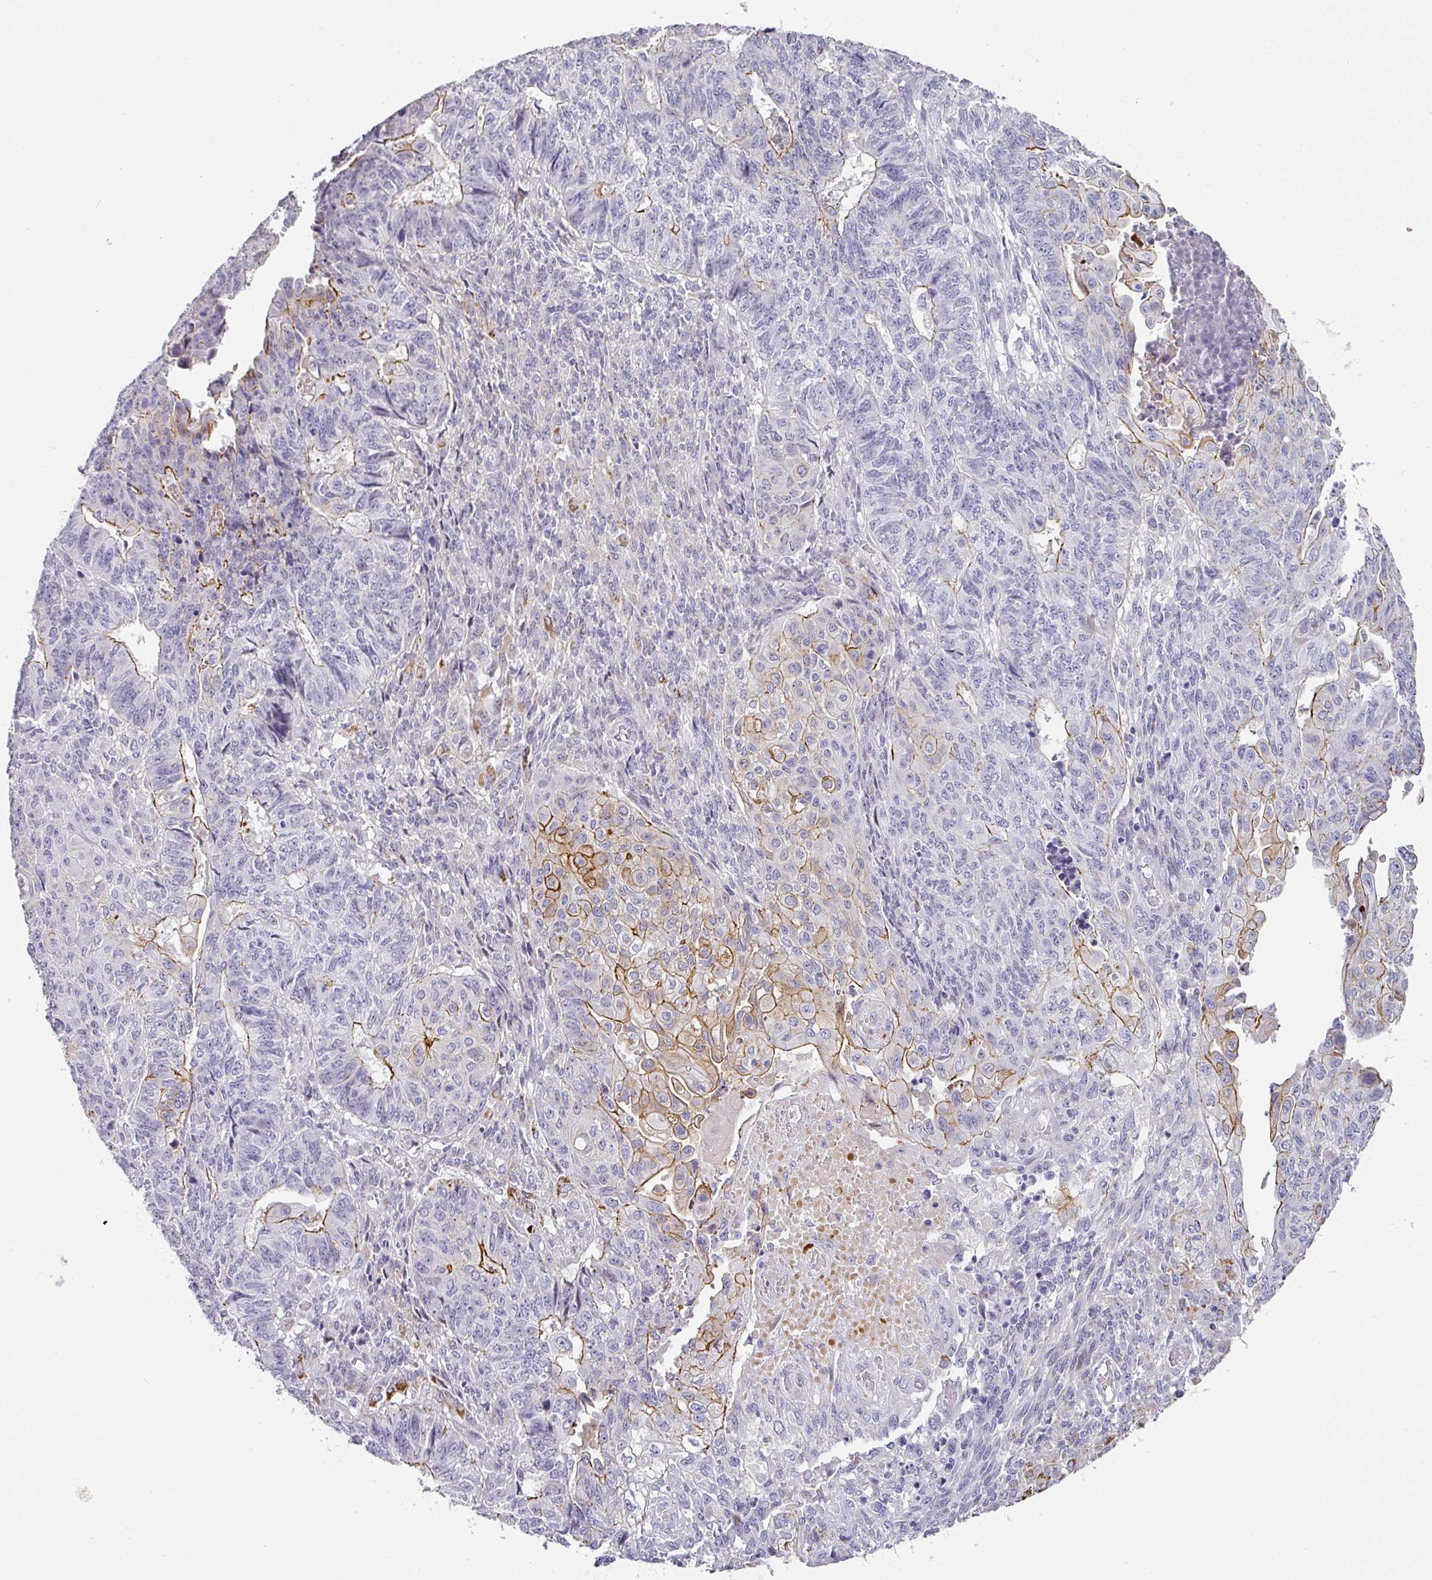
{"staining": {"intensity": "moderate", "quantity": "<25%", "location": "cytoplasmic/membranous"}, "tissue": "endometrial cancer", "cell_type": "Tumor cells", "image_type": "cancer", "snomed": [{"axis": "morphology", "description": "Adenocarcinoma, NOS"}, {"axis": "topography", "description": "Endometrium"}], "caption": "Moderate cytoplasmic/membranous positivity is identified in about <25% of tumor cells in endometrial adenocarcinoma.", "gene": "ANKRD29", "patient": {"sex": "female", "age": 32}}